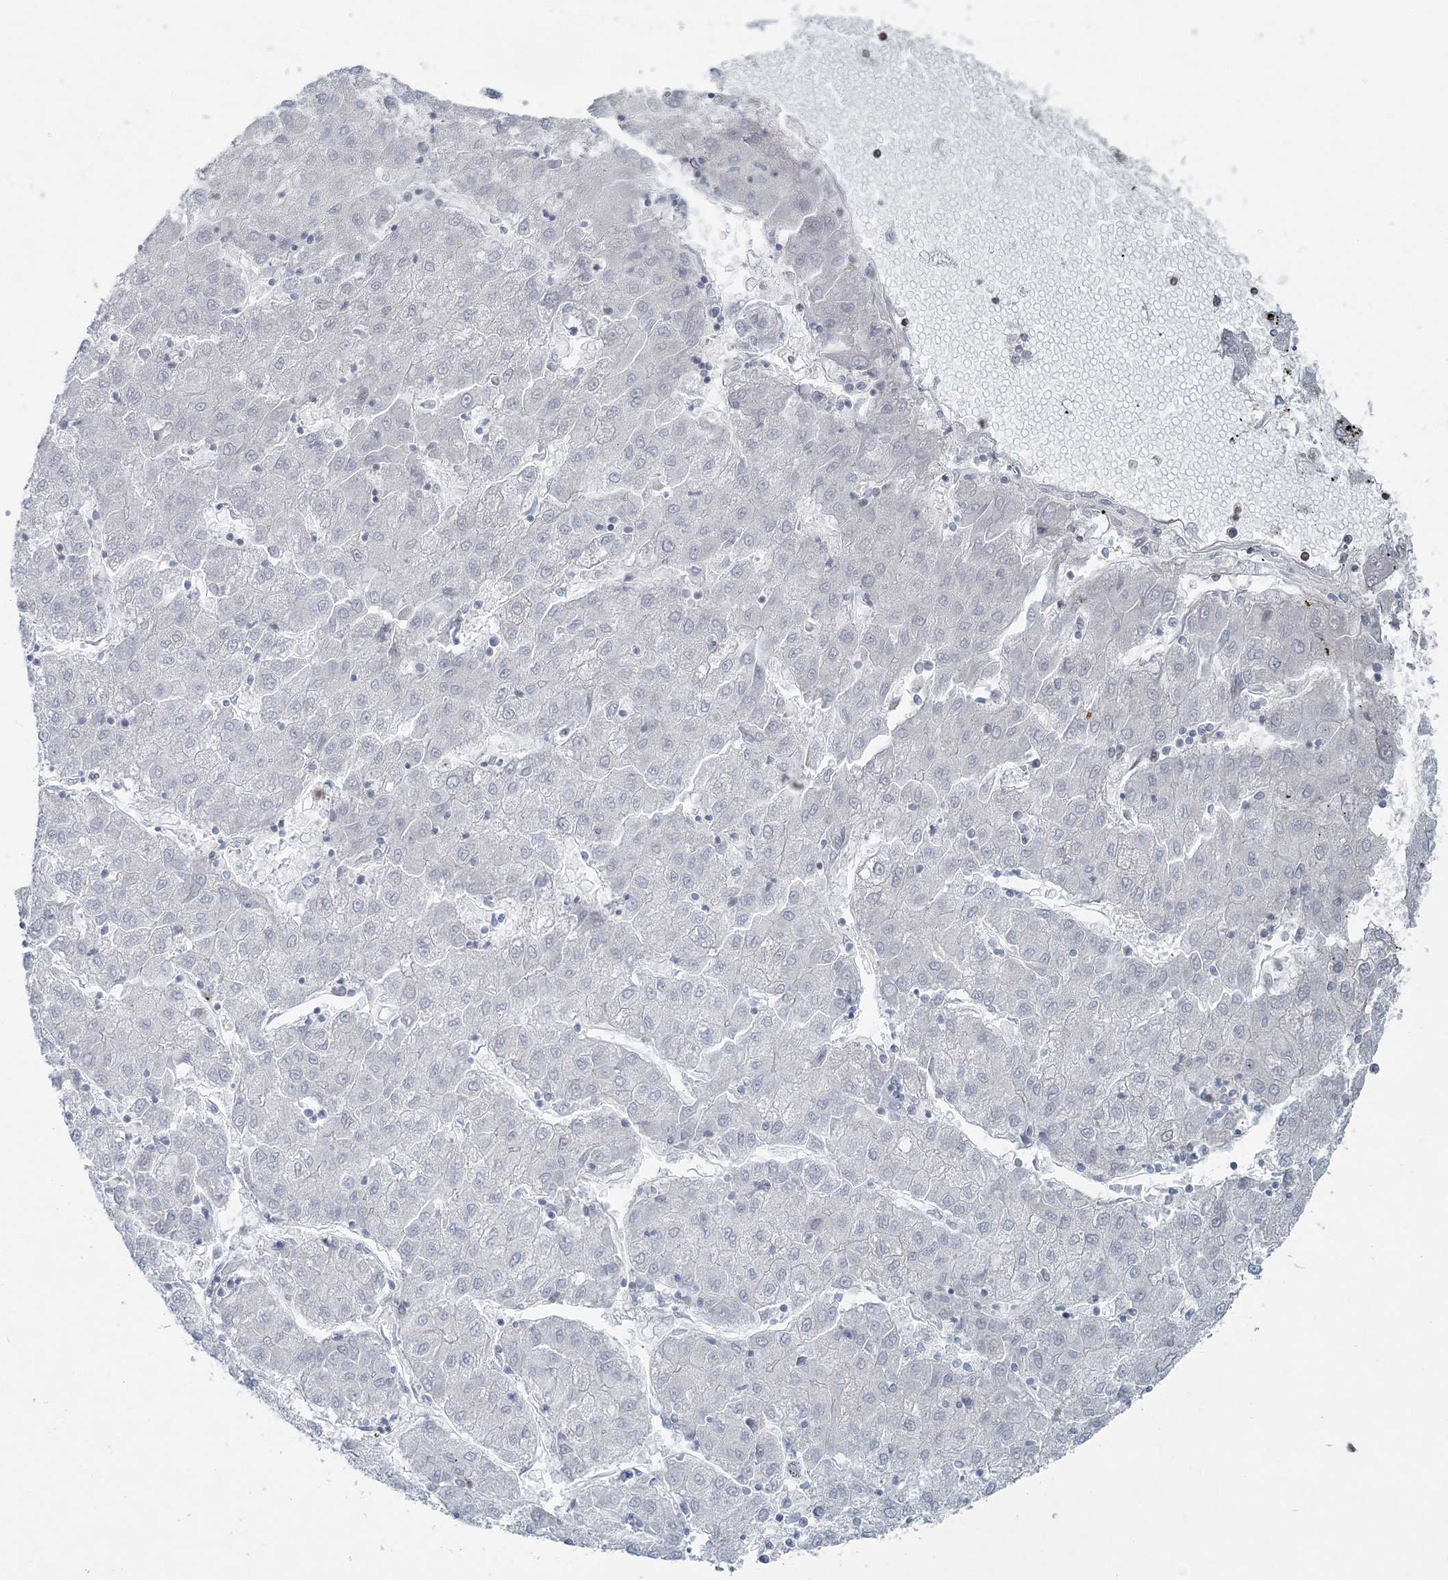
{"staining": {"intensity": "negative", "quantity": "none", "location": "none"}, "tissue": "liver cancer", "cell_type": "Tumor cells", "image_type": "cancer", "snomed": [{"axis": "morphology", "description": "Carcinoma, Hepatocellular, NOS"}, {"axis": "topography", "description": "Liver"}], "caption": "This is an immunohistochemistry image of liver cancer. There is no staining in tumor cells.", "gene": "GJD4", "patient": {"sex": "male", "age": 72}}